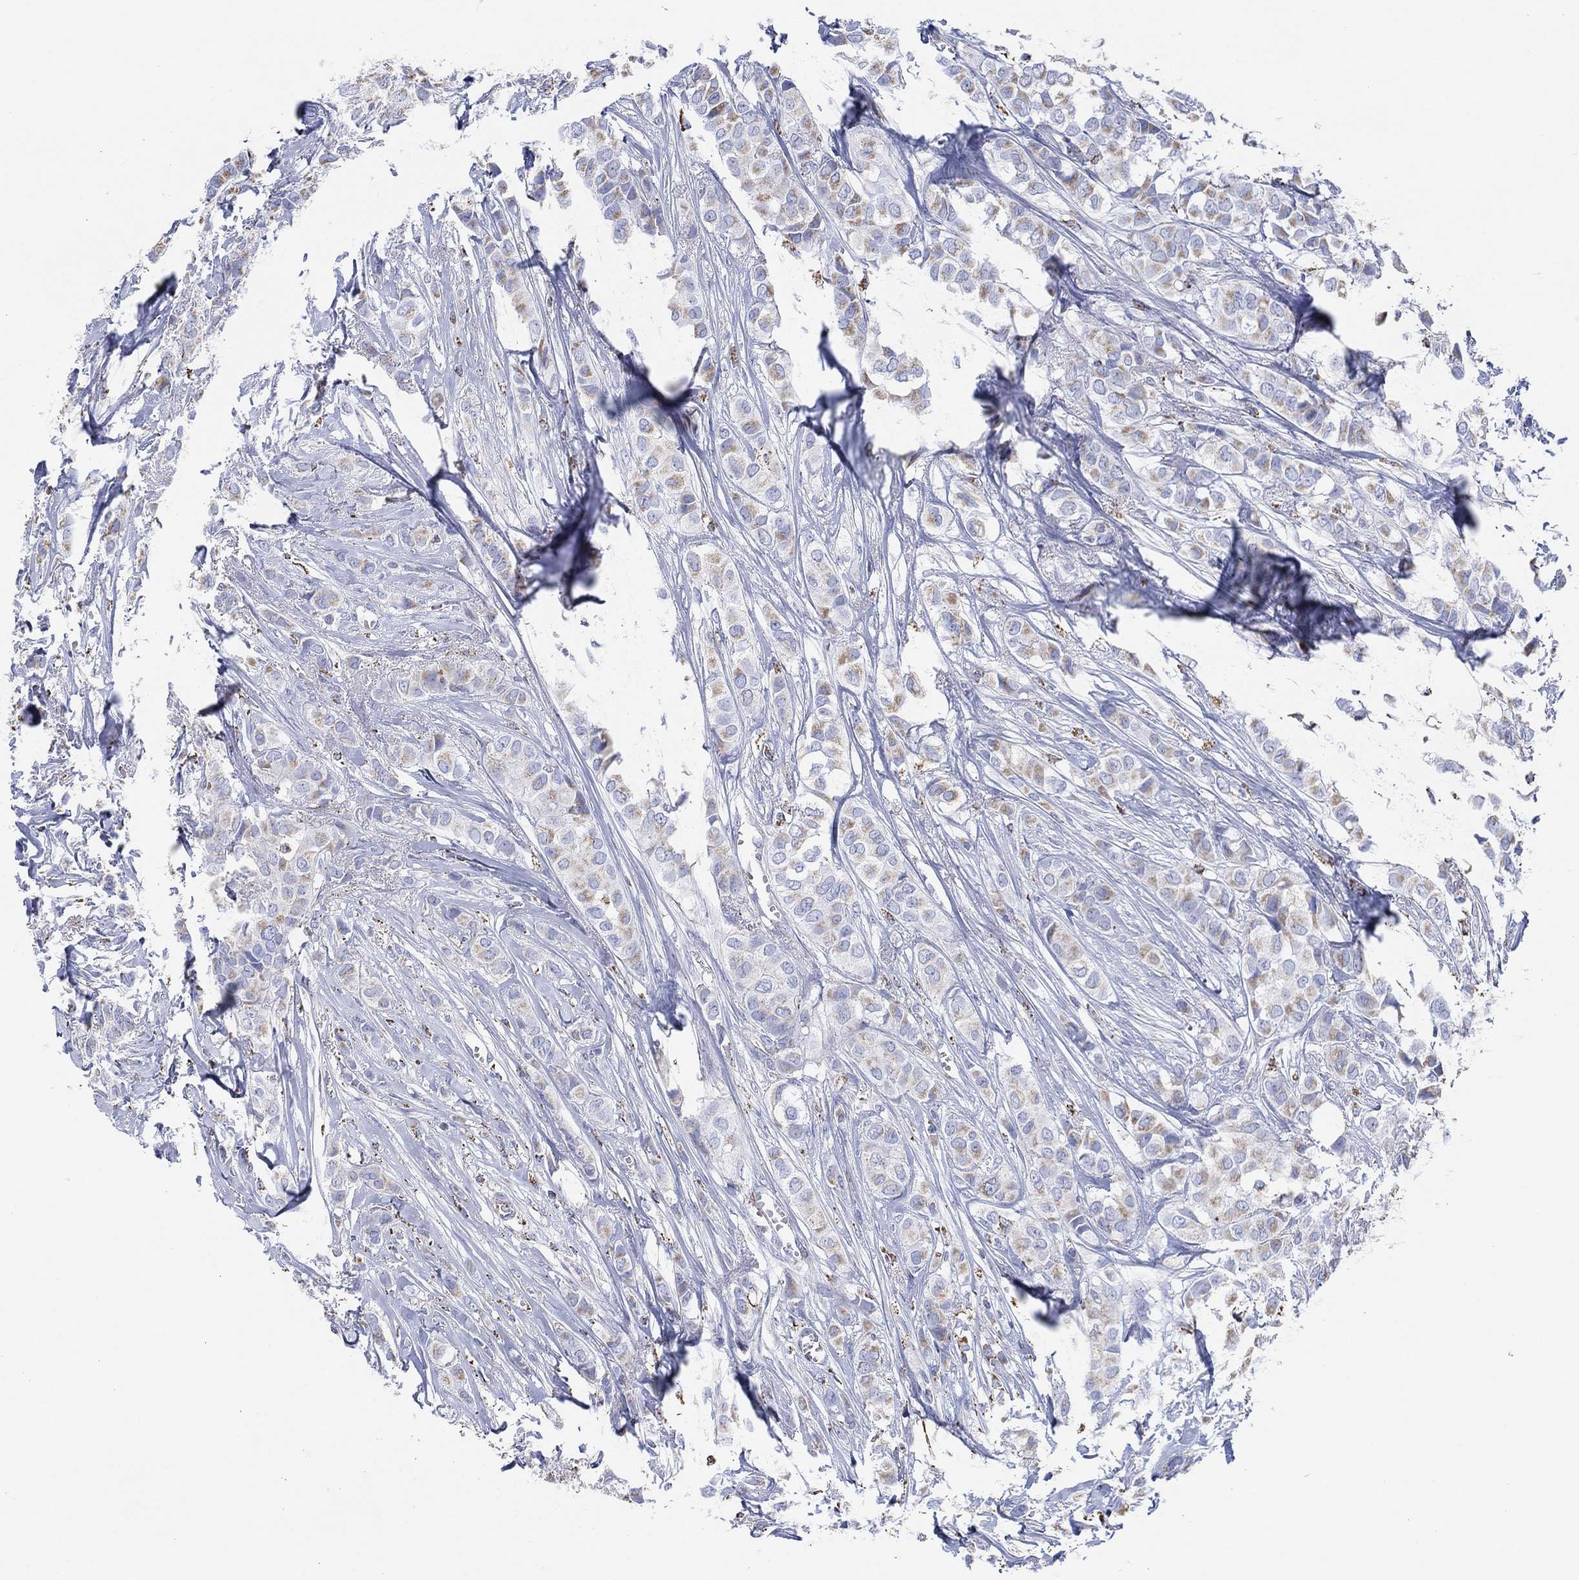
{"staining": {"intensity": "weak", "quantity": "<25%", "location": "cytoplasmic/membranous"}, "tissue": "breast cancer", "cell_type": "Tumor cells", "image_type": "cancer", "snomed": [{"axis": "morphology", "description": "Duct carcinoma"}, {"axis": "topography", "description": "Breast"}], "caption": "Tumor cells show no significant protein positivity in breast infiltrating ductal carcinoma. (Immunohistochemistry (ihc), brightfield microscopy, high magnification).", "gene": "CFTR", "patient": {"sex": "female", "age": 85}}